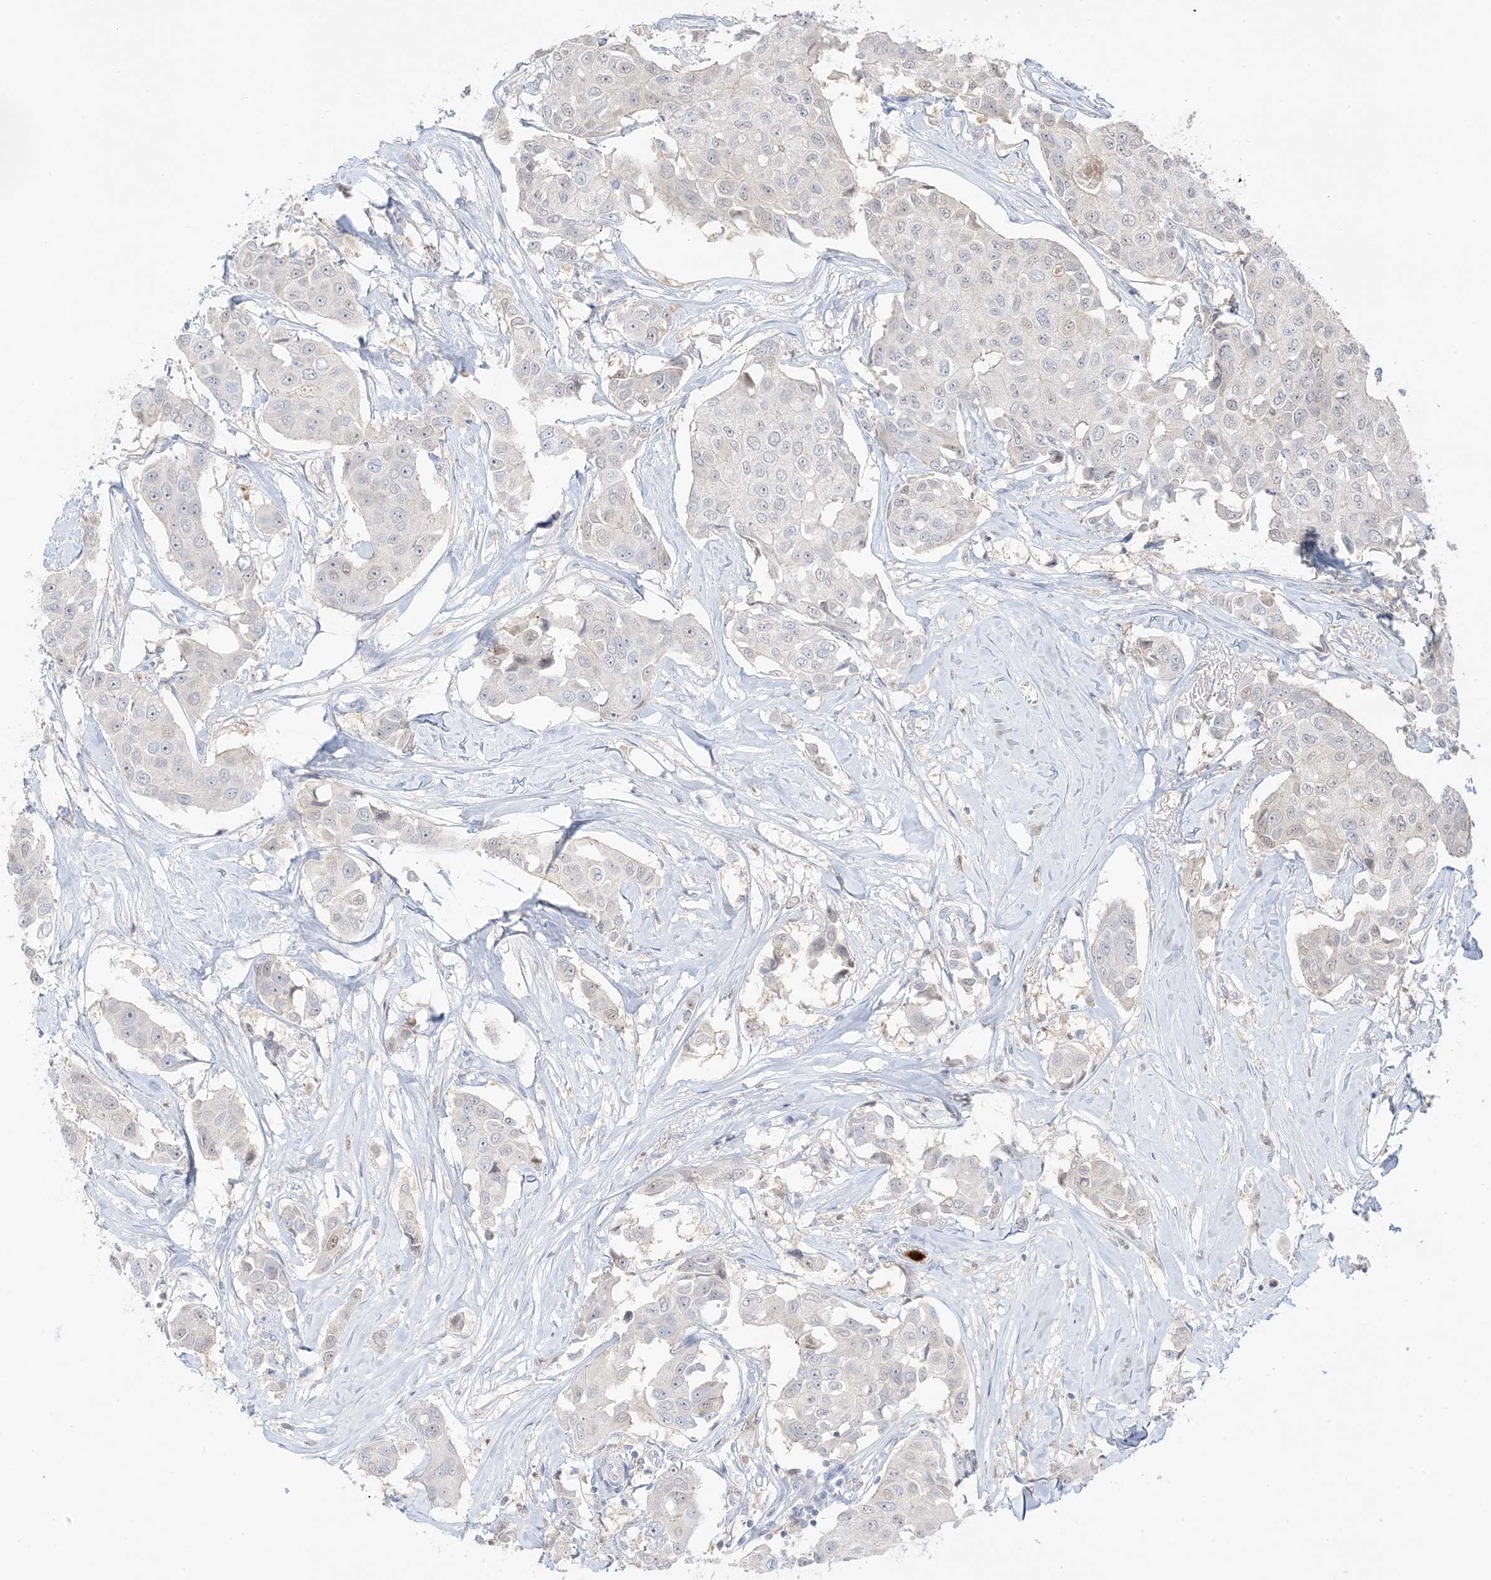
{"staining": {"intensity": "negative", "quantity": "none", "location": "none"}, "tissue": "breast cancer", "cell_type": "Tumor cells", "image_type": "cancer", "snomed": [{"axis": "morphology", "description": "Duct carcinoma"}, {"axis": "topography", "description": "Breast"}], "caption": "A high-resolution histopathology image shows immunohistochemistry staining of breast intraductal carcinoma, which reveals no significant staining in tumor cells.", "gene": "GCA", "patient": {"sex": "female", "age": 80}}